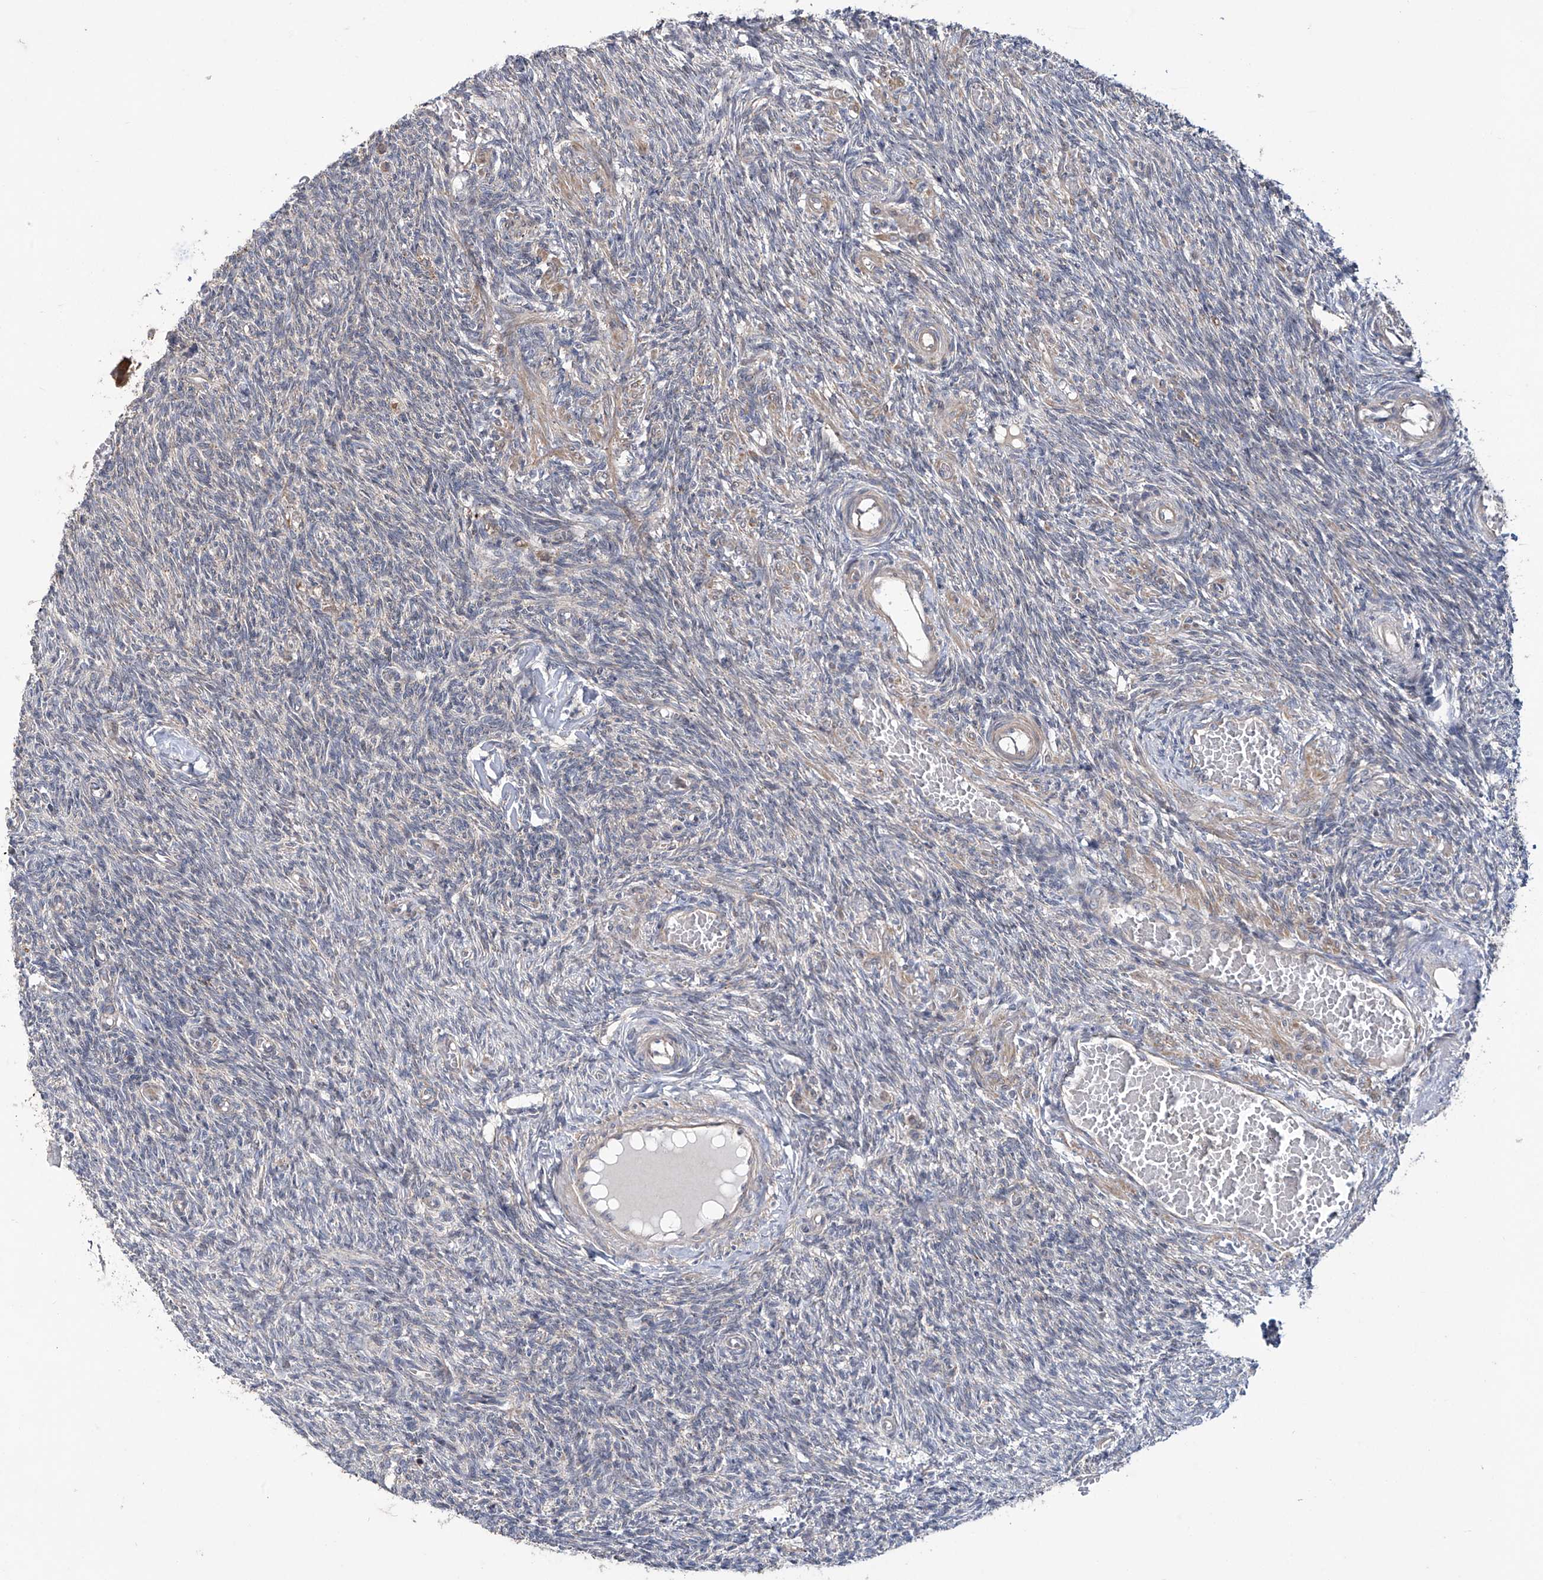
{"staining": {"intensity": "negative", "quantity": "none", "location": "none"}, "tissue": "ovary", "cell_type": "Ovarian stroma cells", "image_type": "normal", "snomed": [{"axis": "morphology", "description": "Normal tissue, NOS"}, {"axis": "topography", "description": "Ovary"}], "caption": "IHC image of benign ovary stained for a protein (brown), which demonstrates no staining in ovarian stroma cells. Brightfield microscopy of immunohistochemistry stained with DAB (brown) and hematoxylin (blue), captured at high magnification.", "gene": "TRIM60", "patient": {"sex": "female", "age": 27}}